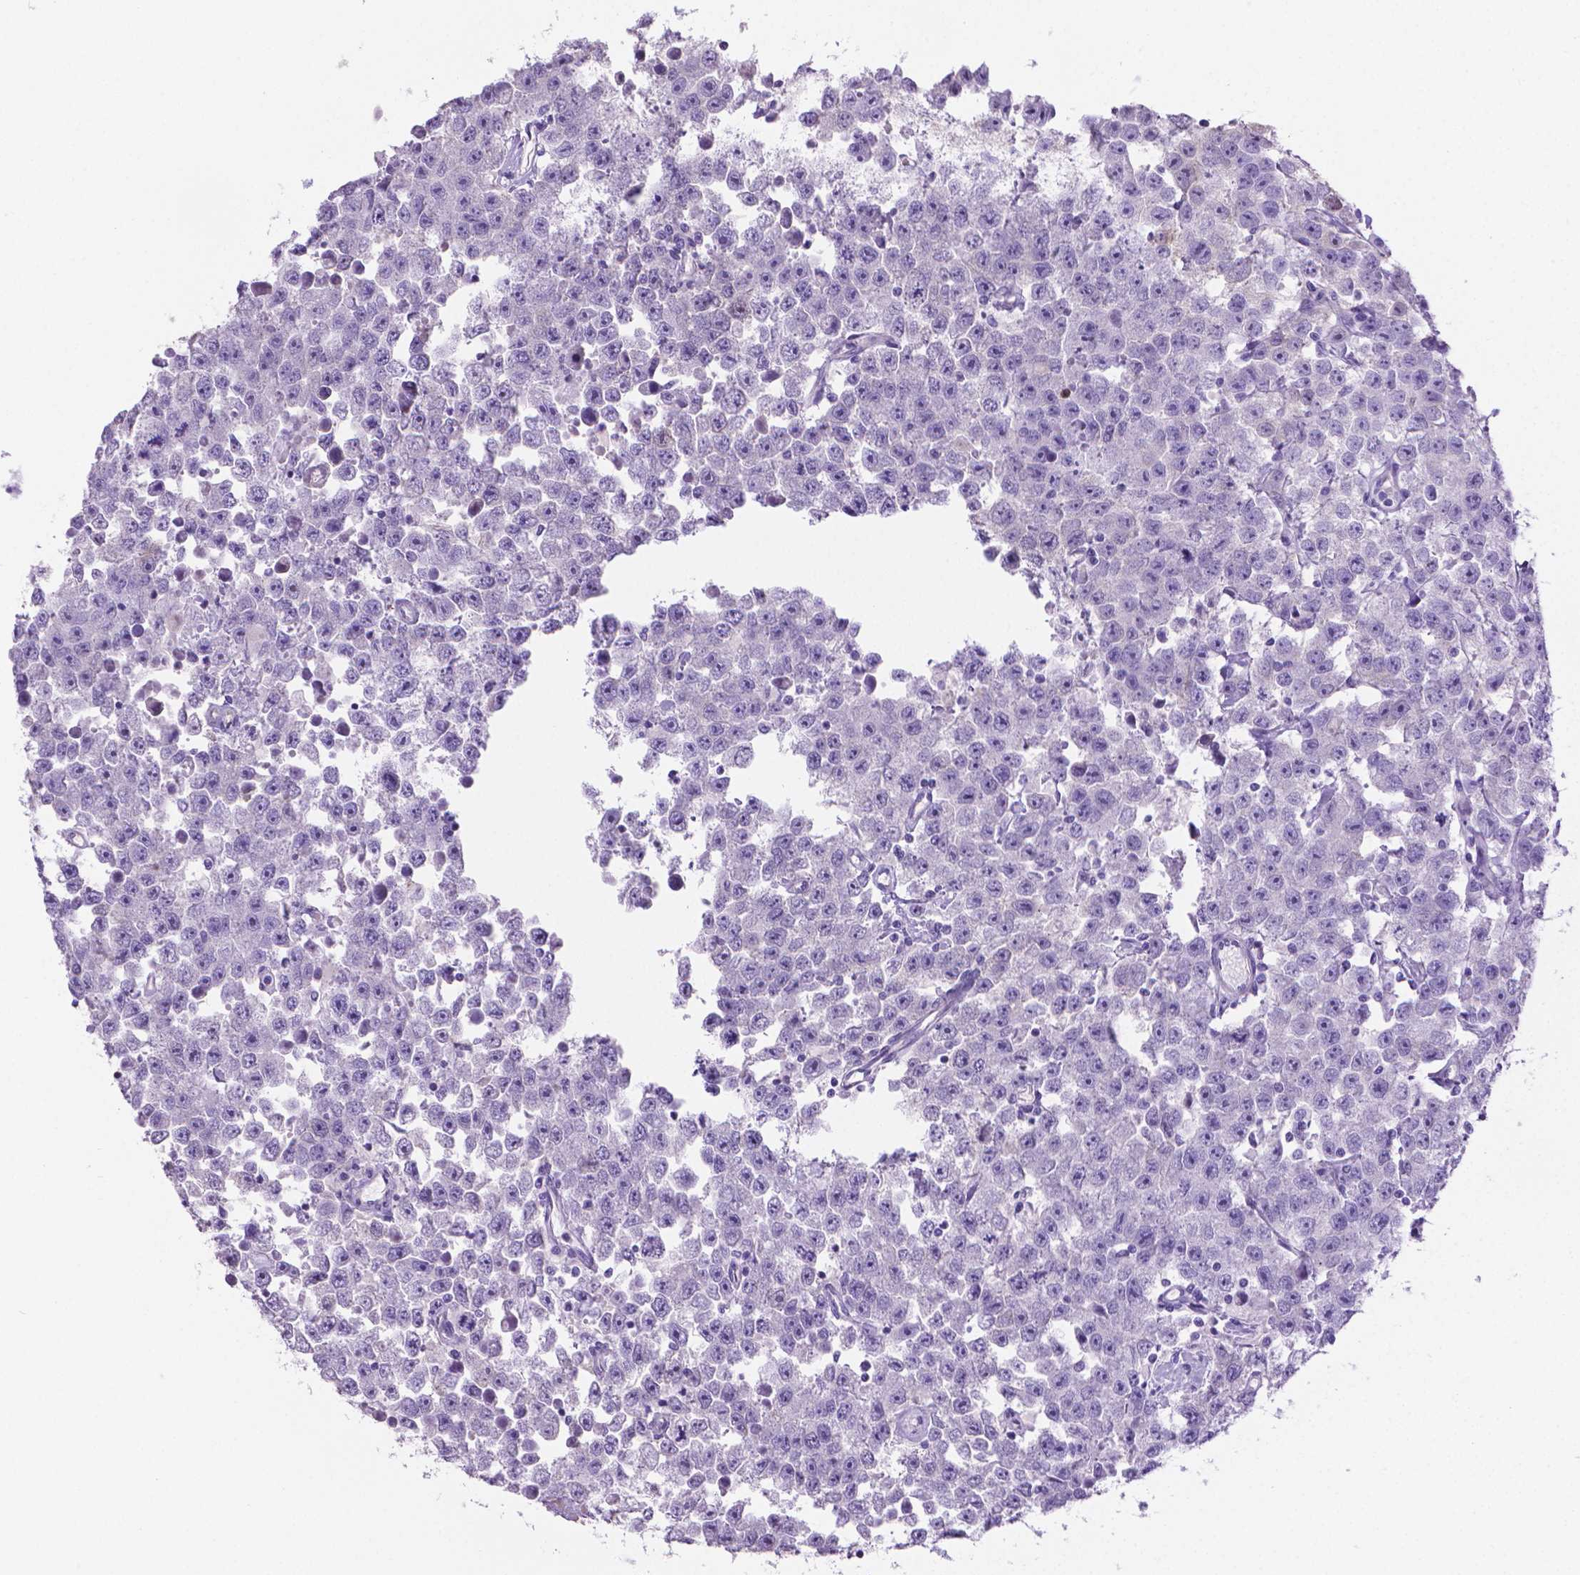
{"staining": {"intensity": "negative", "quantity": "none", "location": "none"}, "tissue": "testis cancer", "cell_type": "Tumor cells", "image_type": "cancer", "snomed": [{"axis": "morphology", "description": "Seminoma, NOS"}, {"axis": "topography", "description": "Testis"}], "caption": "A high-resolution photomicrograph shows immunohistochemistry (IHC) staining of testis cancer (seminoma), which shows no significant expression in tumor cells. The staining was performed using DAB (3,3'-diaminobenzidine) to visualize the protein expression in brown, while the nuclei were stained in blue with hematoxylin (Magnification: 20x).", "gene": "PNMA2", "patient": {"sex": "male", "age": 52}}